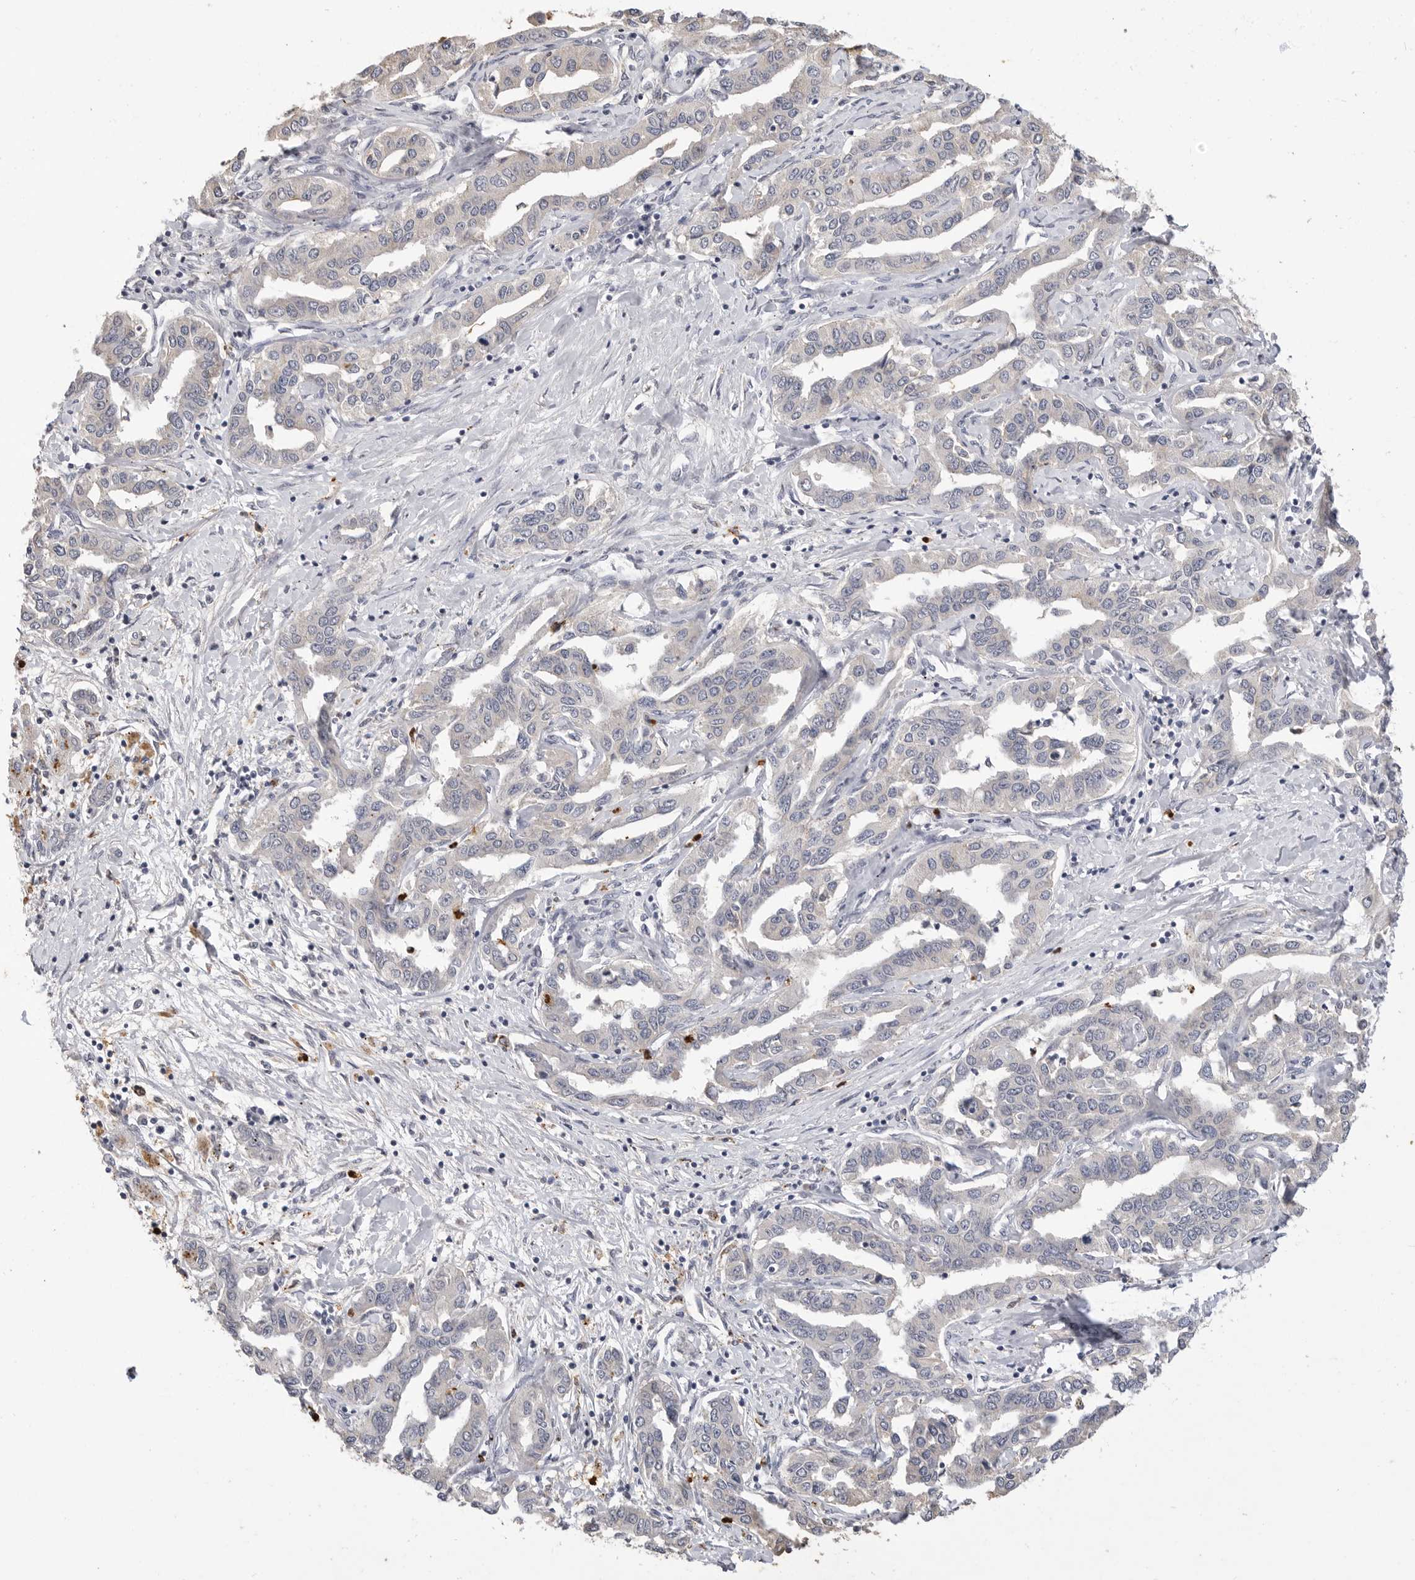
{"staining": {"intensity": "negative", "quantity": "none", "location": "none"}, "tissue": "liver cancer", "cell_type": "Tumor cells", "image_type": "cancer", "snomed": [{"axis": "morphology", "description": "Cholangiocarcinoma"}, {"axis": "topography", "description": "Liver"}], "caption": "There is no significant expression in tumor cells of cholangiocarcinoma (liver).", "gene": "LTBR", "patient": {"sex": "male", "age": 59}}